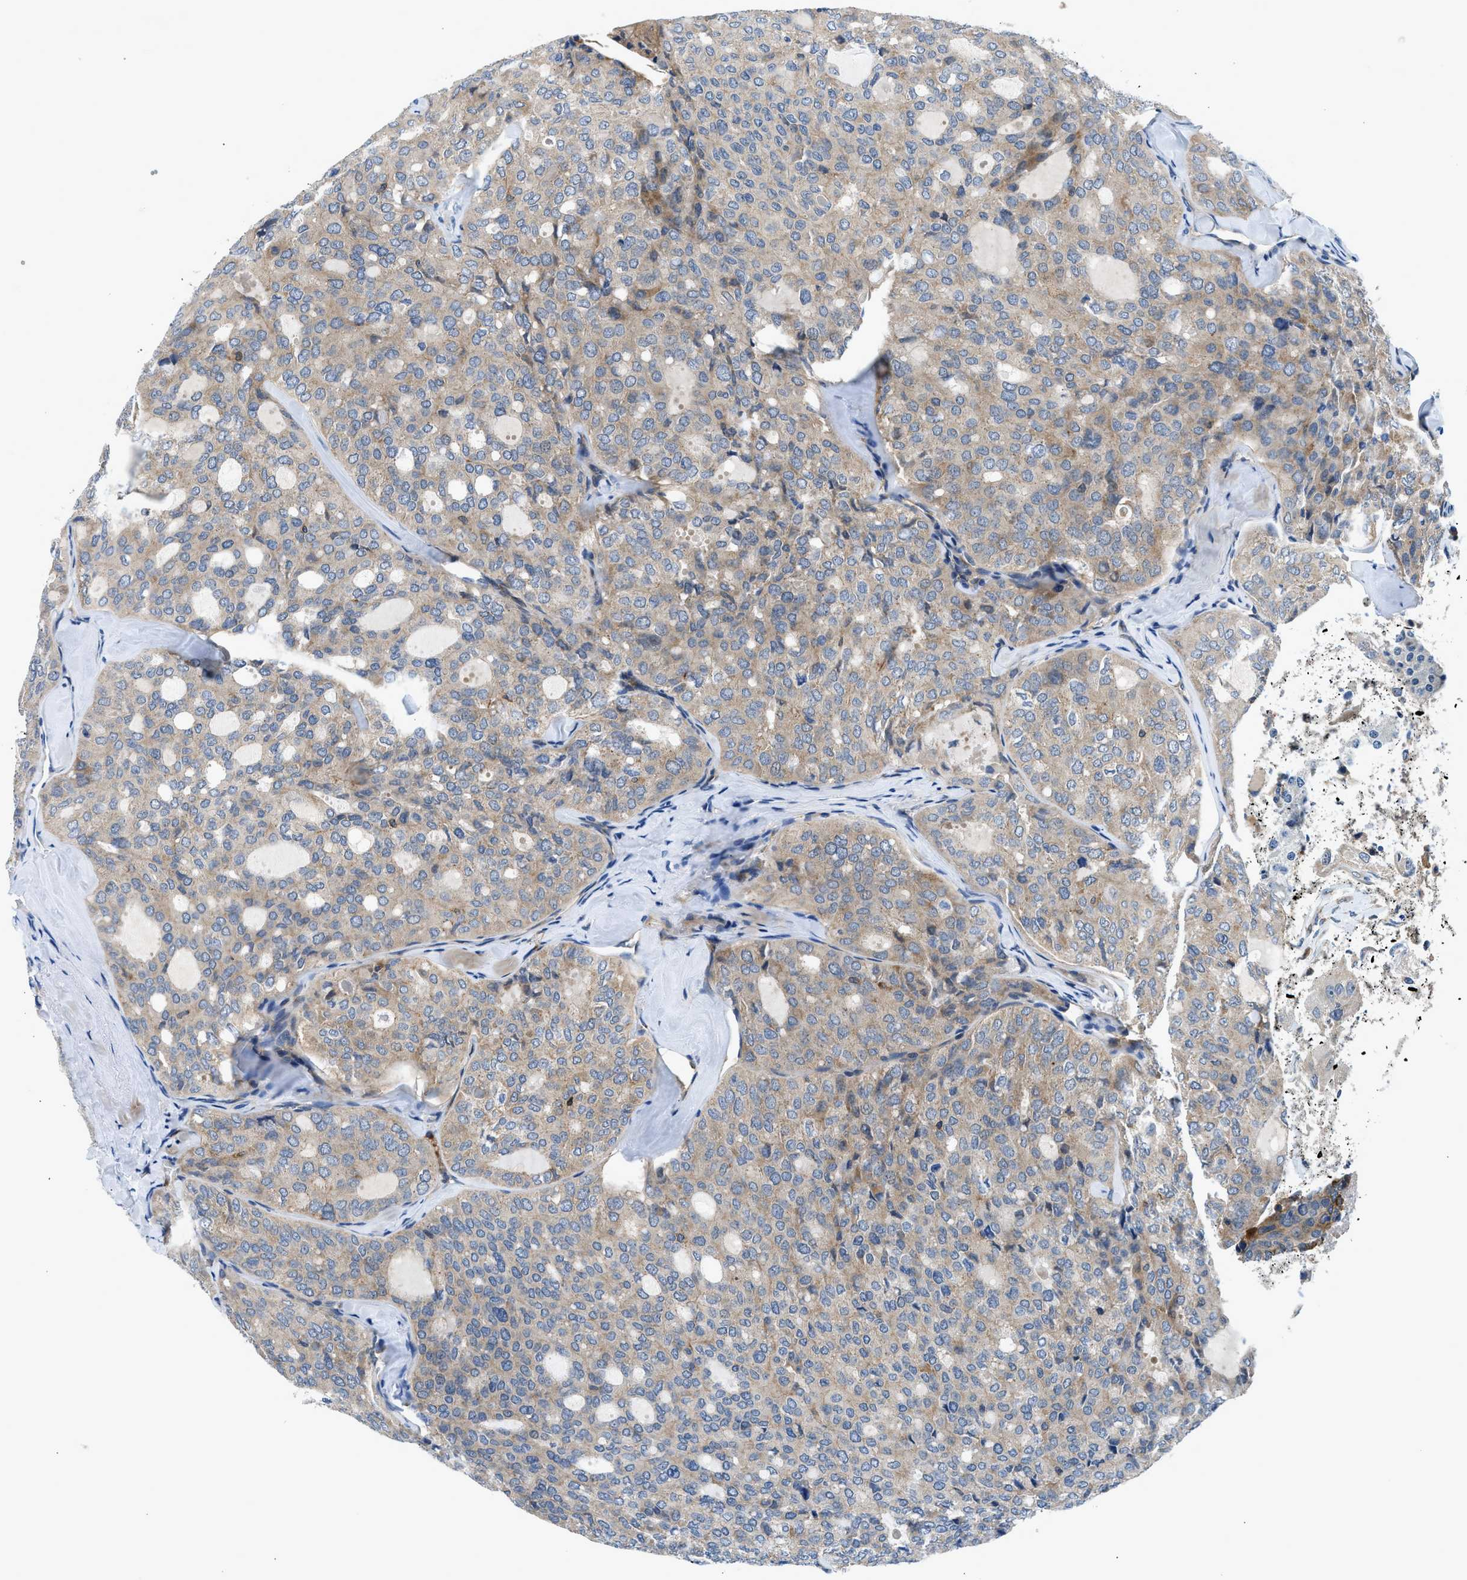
{"staining": {"intensity": "weak", "quantity": ">75%", "location": "cytoplasmic/membranous"}, "tissue": "thyroid cancer", "cell_type": "Tumor cells", "image_type": "cancer", "snomed": [{"axis": "morphology", "description": "Follicular adenoma carcinoma, NOS"}, {"axis": "topography", "description": "Thyroid gland"}], "caption": "High-magnification brightfield microscopy of follicular adenoma carcinoma (thyroid) stained with DAB (3,3'-diaminobenzidine) (brown) and counterstained with hematoxylin (blue). tumor cells exhibit weak cytoplasmic/membranous expression is identified in about>75% of cells. (DAB = brown stain, brightfield microscopy at high magnification).", "gene": "LPIN2", "patient": {"sex": "male", "age": 75}}